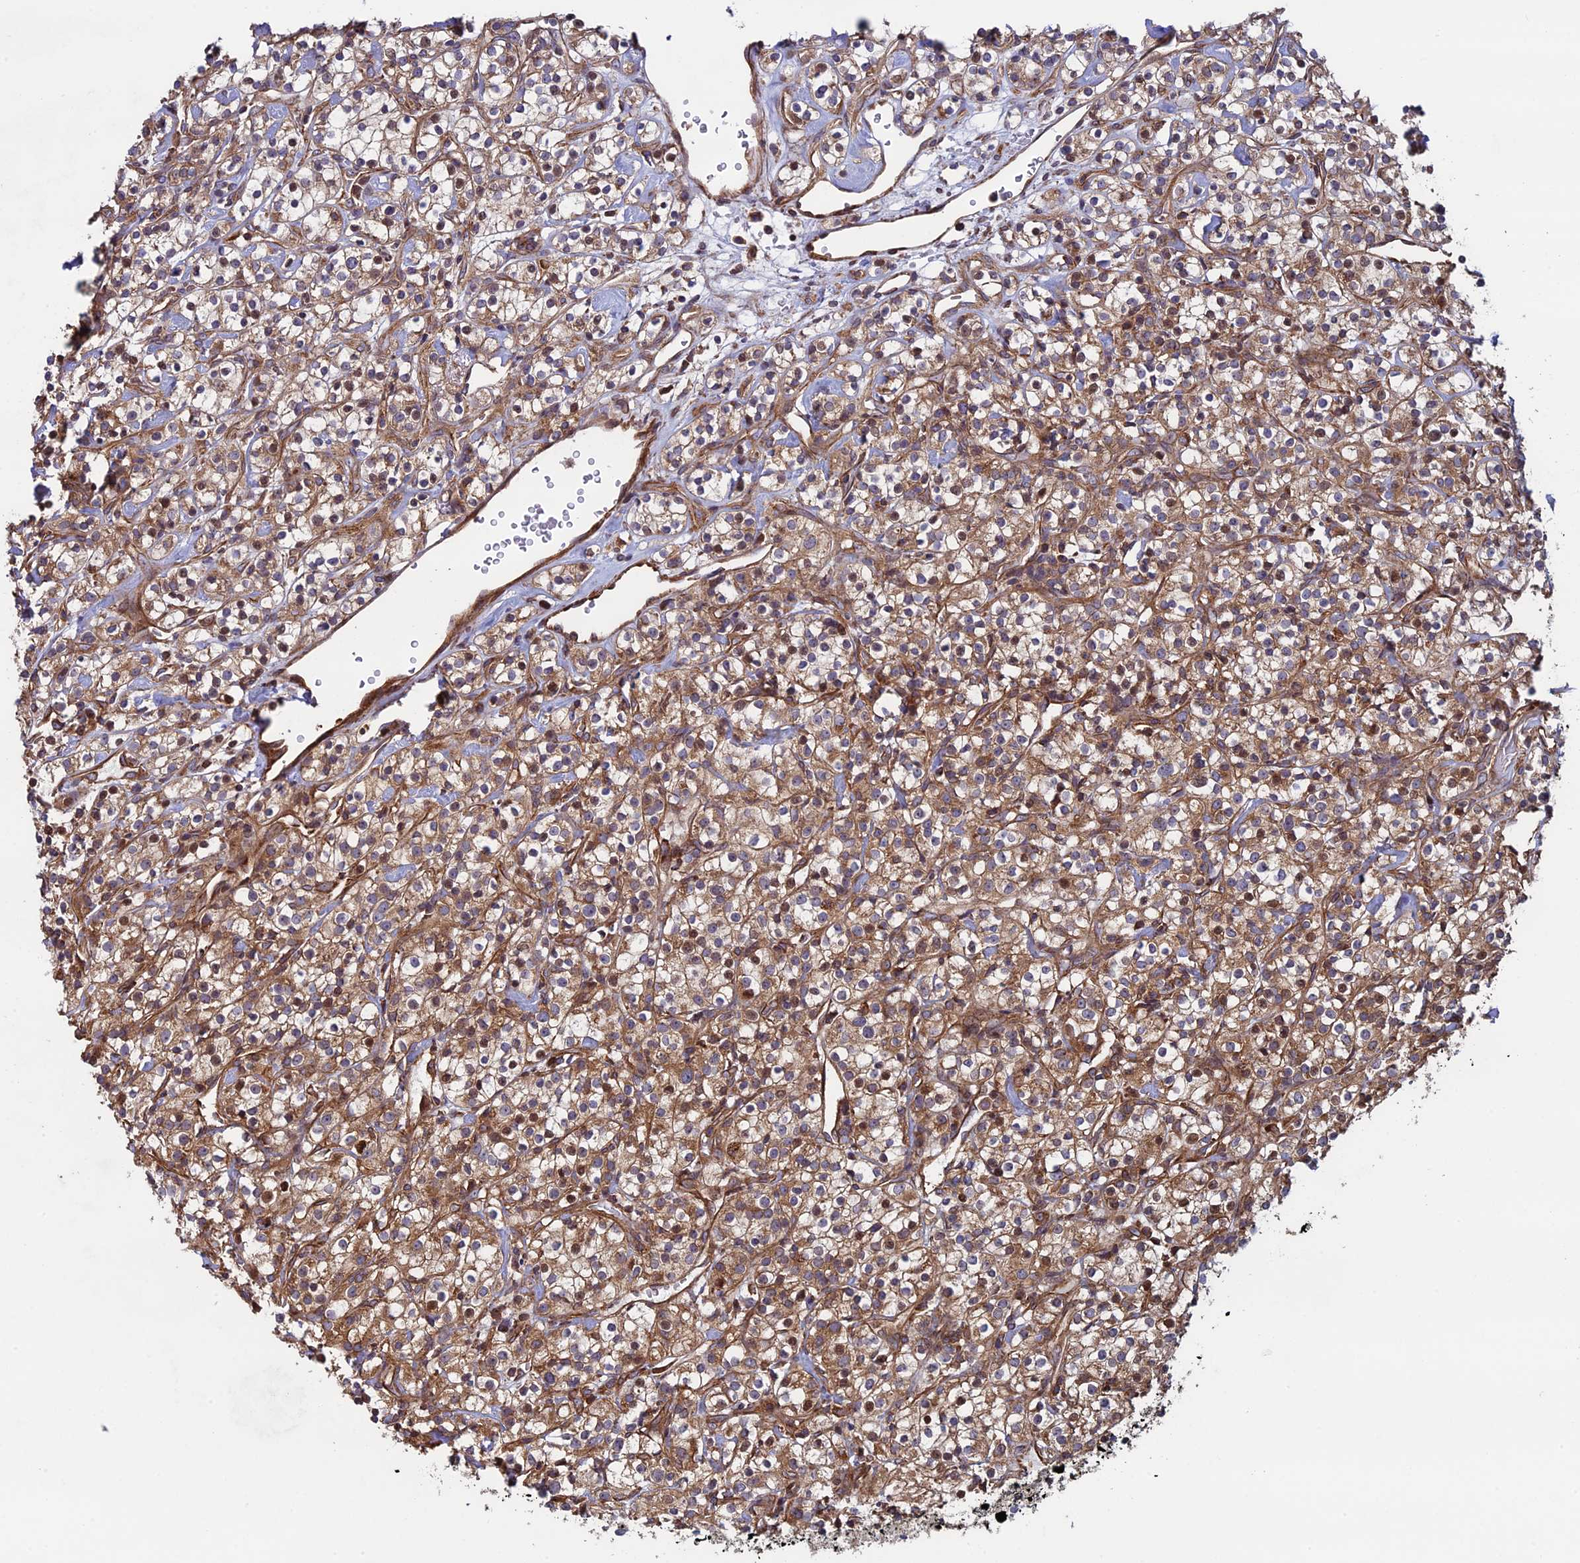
{"staining": {"intensity": "moderate", "quantity": ">75%", "location": "cytoplasmic/membranous"}, "tissue": "renal cancer", "cell_type": "Tumor cells", "image_type": "cancer", "snomed": [{"axis": "morphology", "description": "Adenocarcinoma, NOS"}, {"axis": "topography", "description": "Kidney"}], "caption": "Brown immunohistochemical staining in adenocarcinoma (renal) displays moderate cytoplasmic/membranous positivity in approximately >75% of tumor cells.", "gene": "CCDC8", "patient": {"sex": "male", "age": 77}}